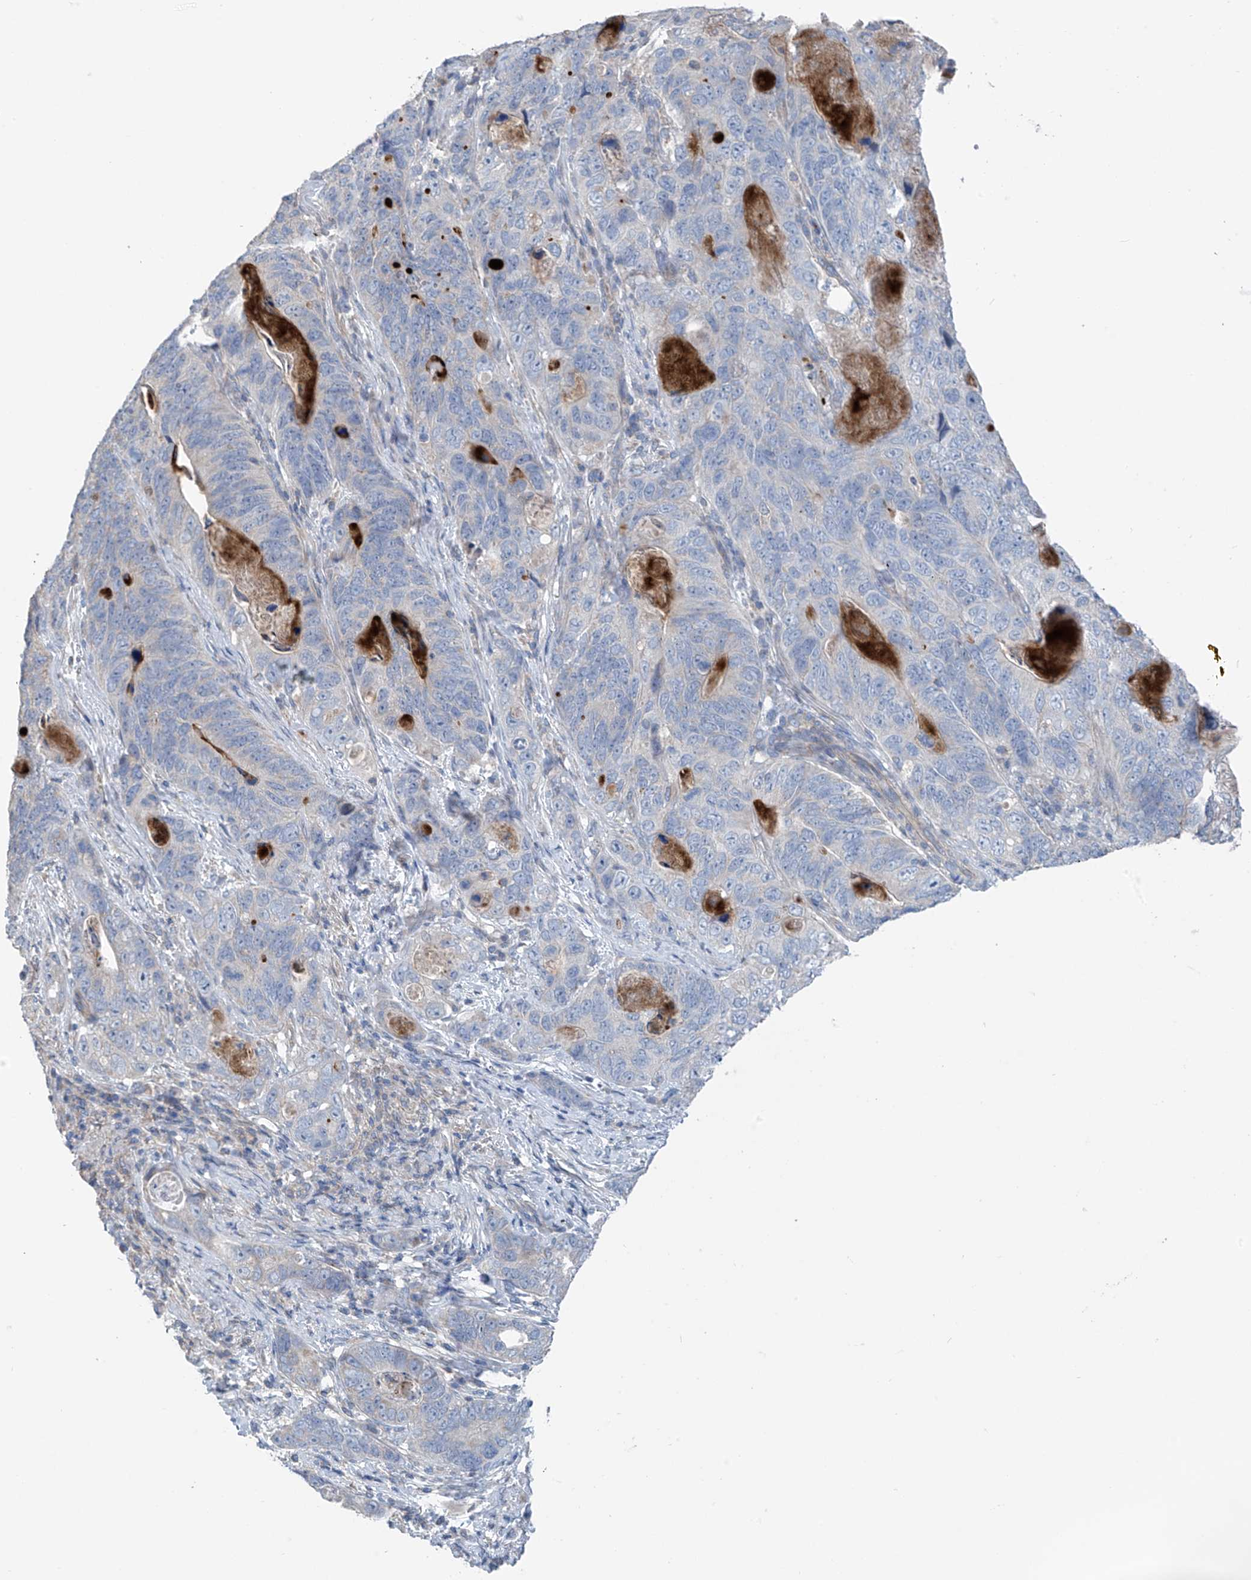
{"staining": {"intensity": "negative", "quantity": "none", "location": "none"}, "tissue": "stomach cancer", "cell_type": "Tumor cells", "image_type": "cancer", "snomed": [{"axis": "morphology", "description": "Normal tissue, NOS"}, {"axis": "morphology", "description": "Adenocarcinoma, NOS"}, {"axis": "topography", "description": "Stomach"}], "caption": "Tumor cells are negative for protein expression in human stomach cancer.", "gene": "SYN3", "patient": {"sex": "female", "age": 89}}